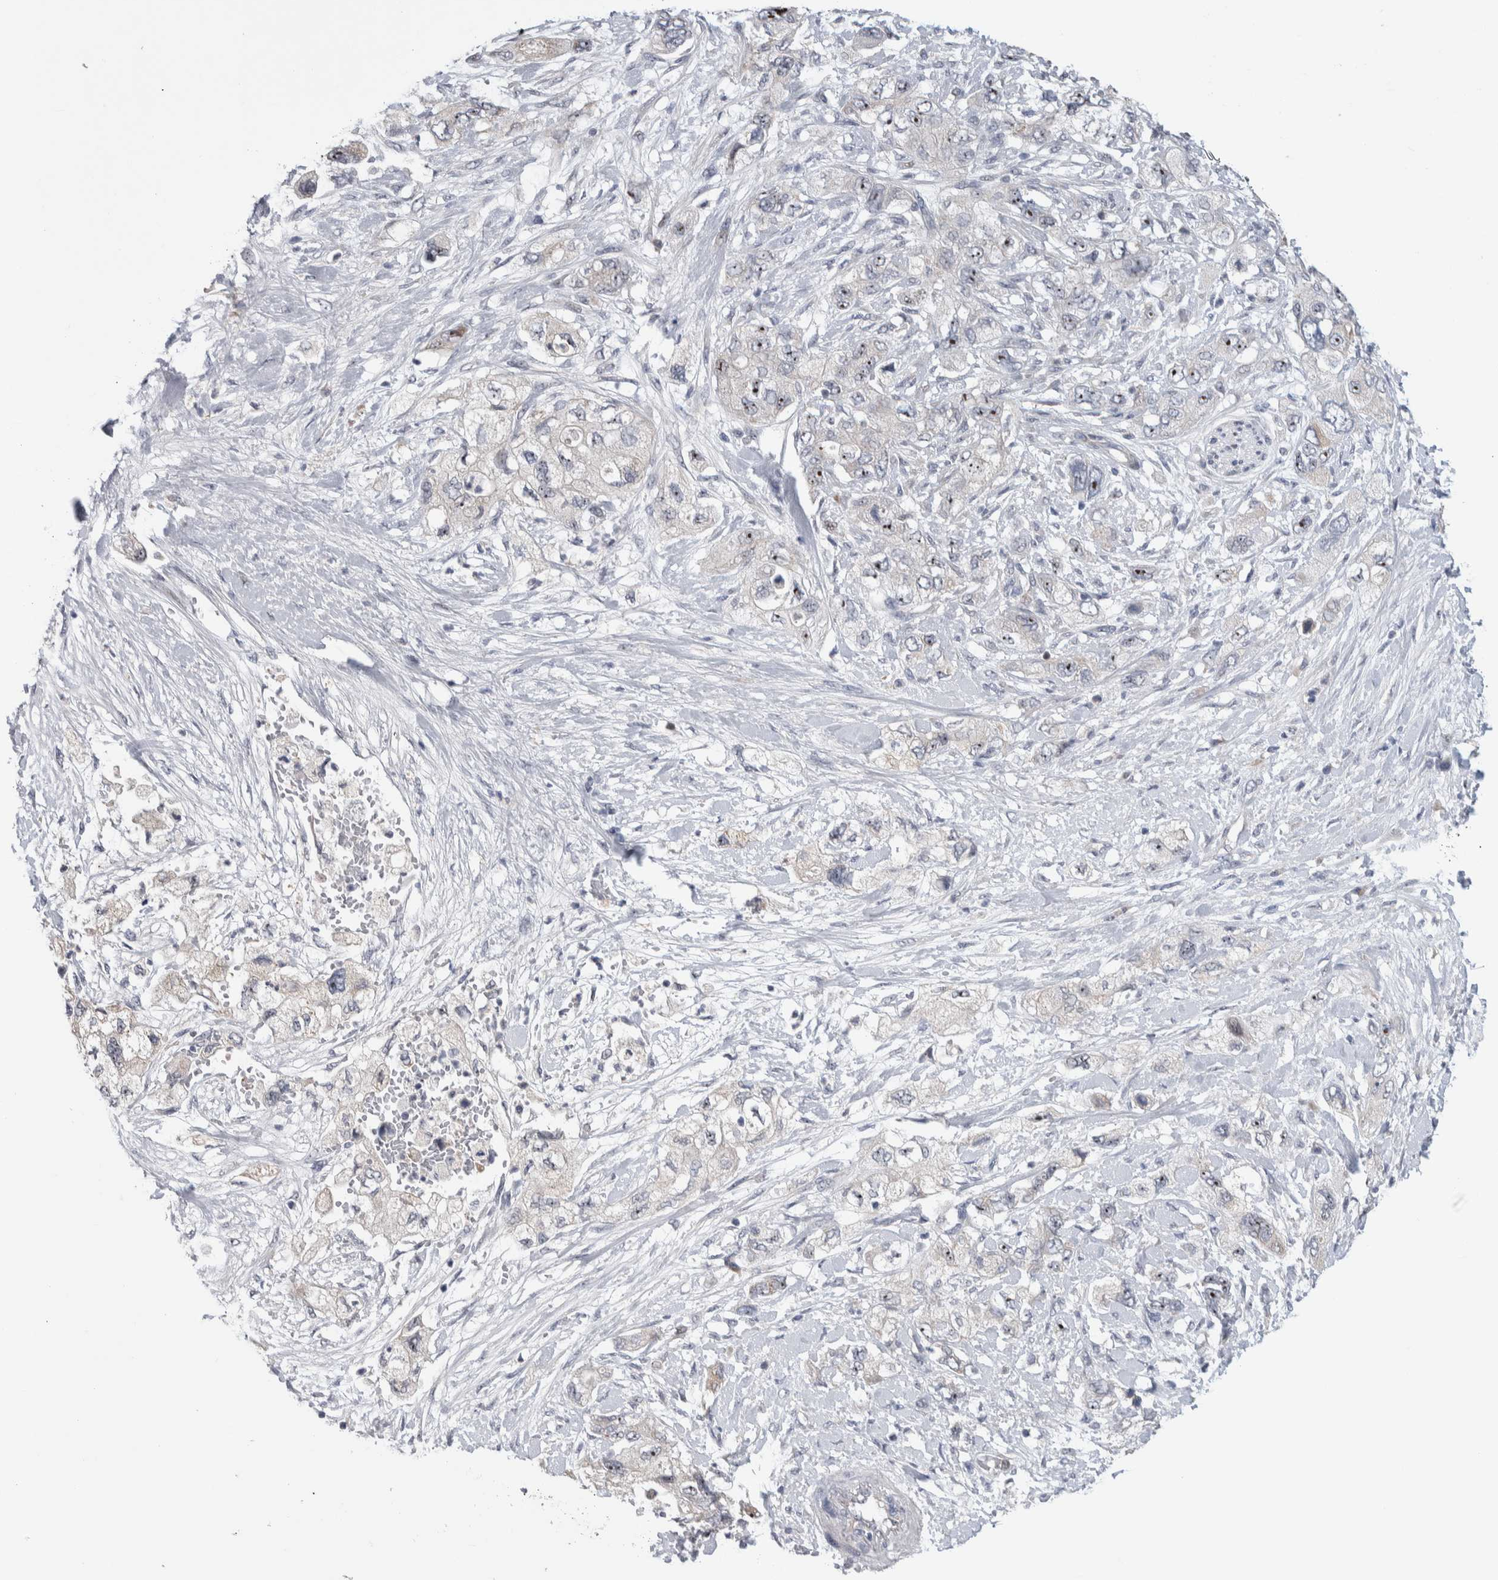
{"staining": {"intensity": "strong", "quantity": "25%-75%", "location": "nuclear"}, "tissue": "pancreatic cancer", "cell_type": "Tumor cells", "image_type": "cancer", "snomed": [{"axis": "morphology", "description": "Adenocarcinoma, NOS"}, {"axis": "topography", "description": "Pancreas"}], "caption": "High-power microscopy captured an IHC micrograph of pancreatic cancer (adenocarcinoma), revealing strong nuclear expression in about 25%-75% of tumor cells.", "gene": "PRRG4", "patient": {"sex": "female", "age": 73}}